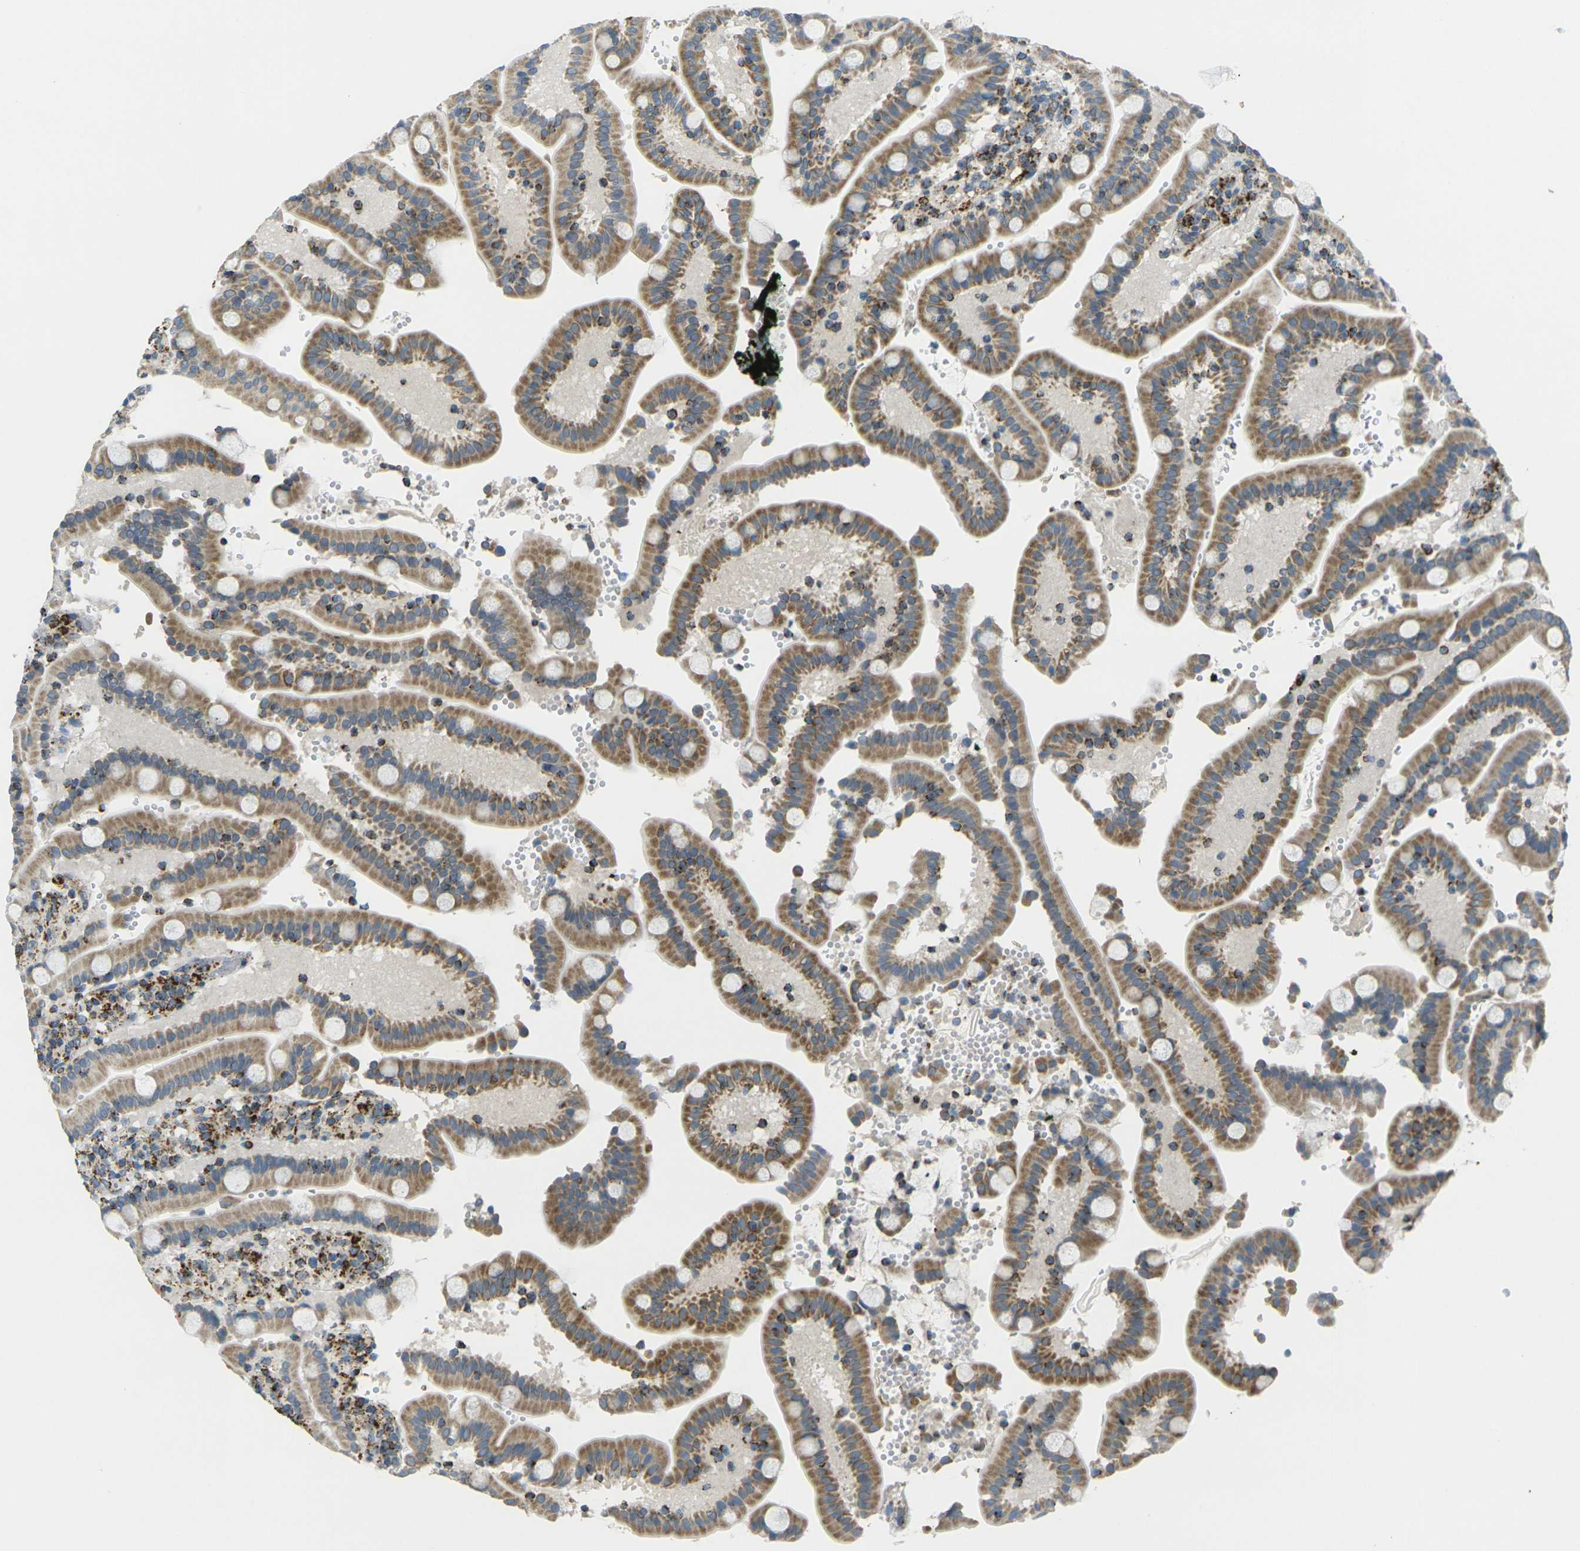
{"staining": {"intensity": "moderate", "quantity": ">75%", "location": "cytoplasmic/membranous"}, "tissue": "duodenum", "cell_type": "Glandular cells", "image_type": "normal", "snomed": [{"axis": "morphology", "description": "Normal tissue, NOS"}, {"axis": "topography", "description": "Small intestine, NOS"}], "caption": "High-power microscopy captured an IHC image of unremarkable duodenum, revealing moderate cytoplasmic/membranous expression in about >75% of glandular cells.", "gene": "CYB5R1", "patient": {"sex": "female", "age": 71}}